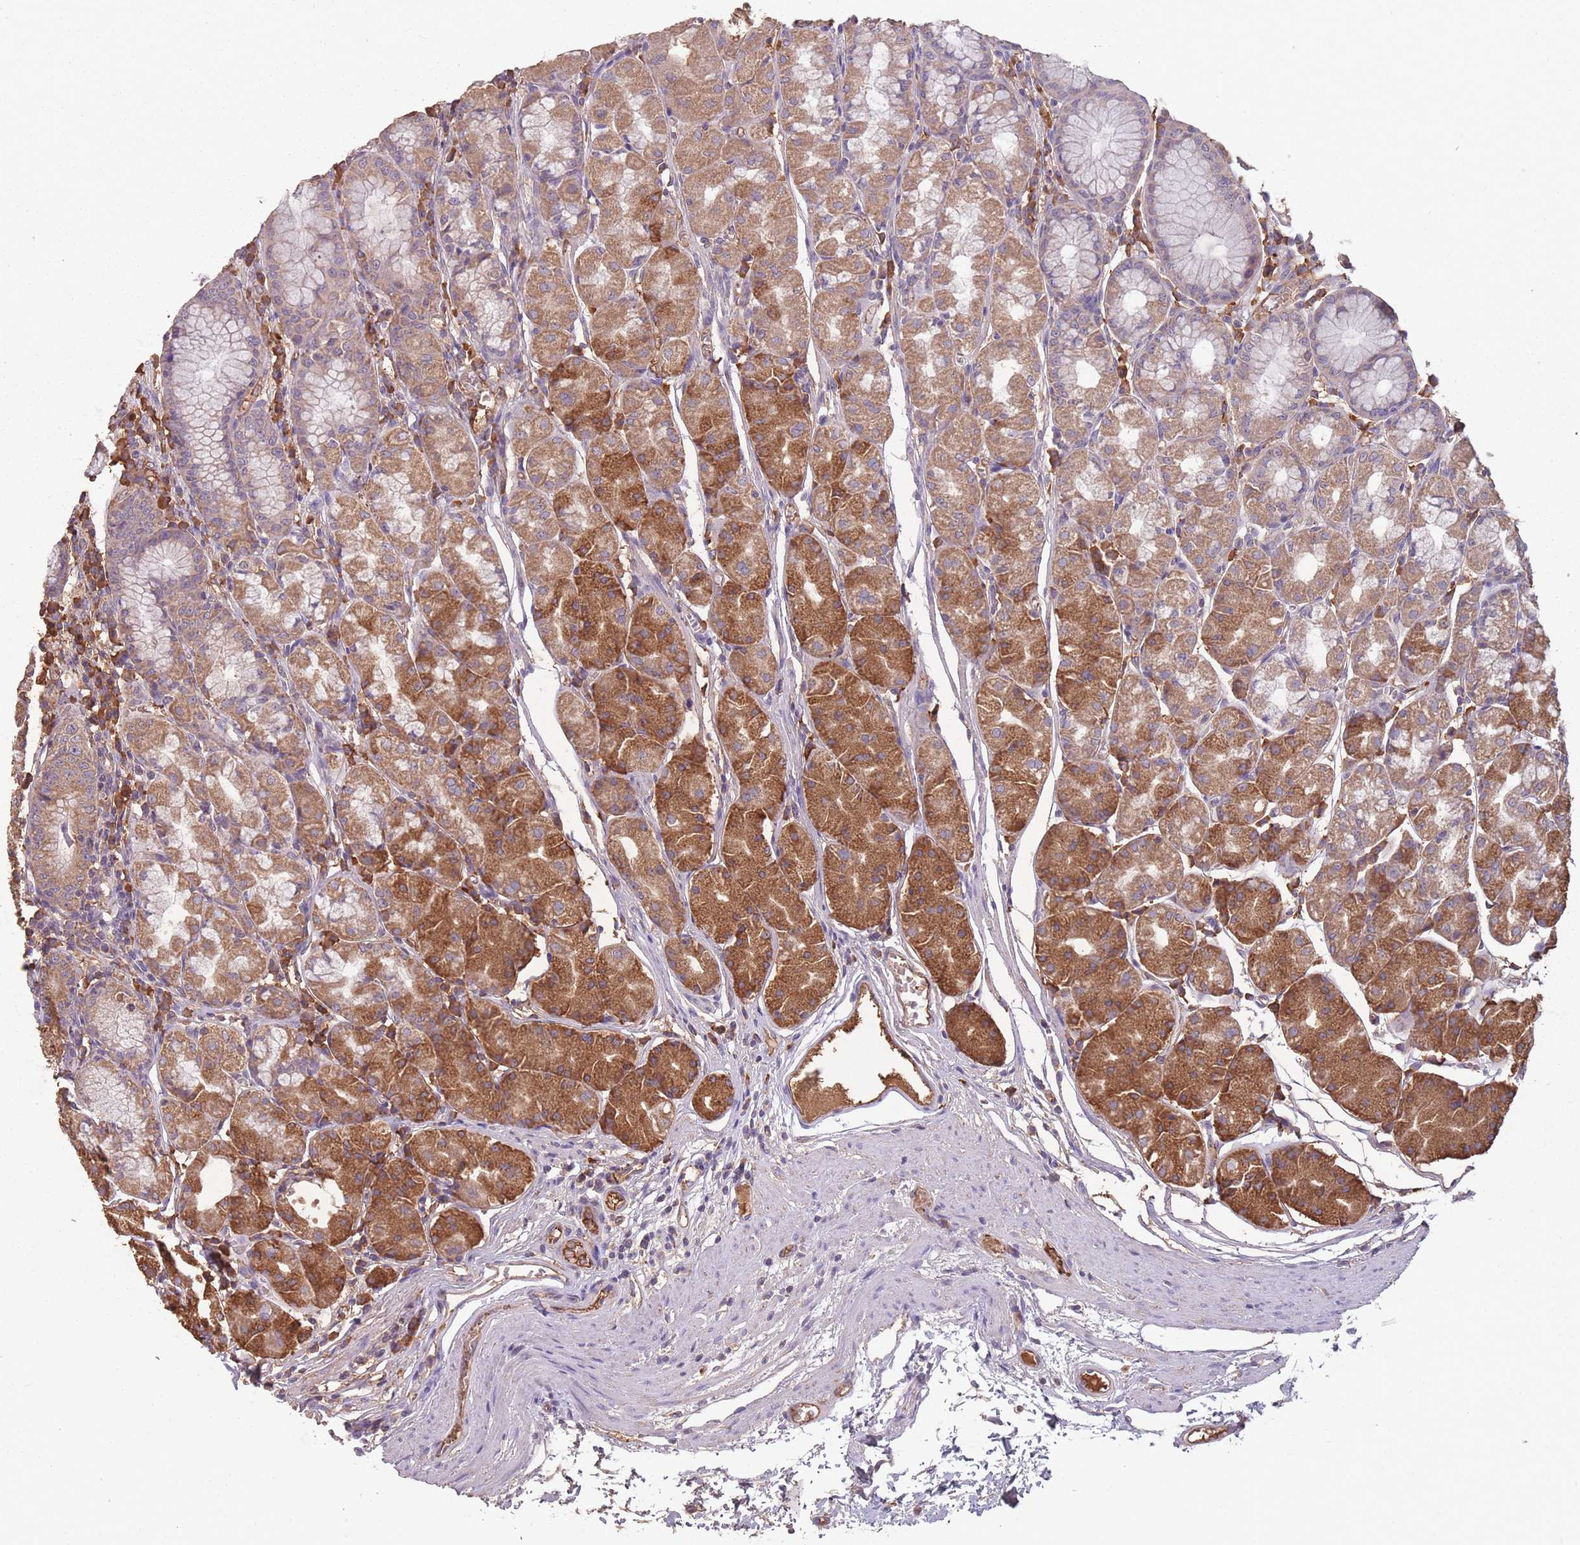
{"staining": {"intensity": "strong", "quantity": "25%-75%", "location": "cytoplasmic/membranous"}, "tissue": "stomach", "cell_type": "Glandular cells", "image_type": "normal", "snomed": [{"axis": "morphology", "description": "Normal tissue, NOS"}, {"axis": "topography", "description": "Stomach"}], "caption": "Protein staining of normal stomach displays strong cytoplasmic/membranous staining in about 25%-75% of glandular cells.", "gene": "SANBR", "patient": {"sex": "male", "age": 55}}